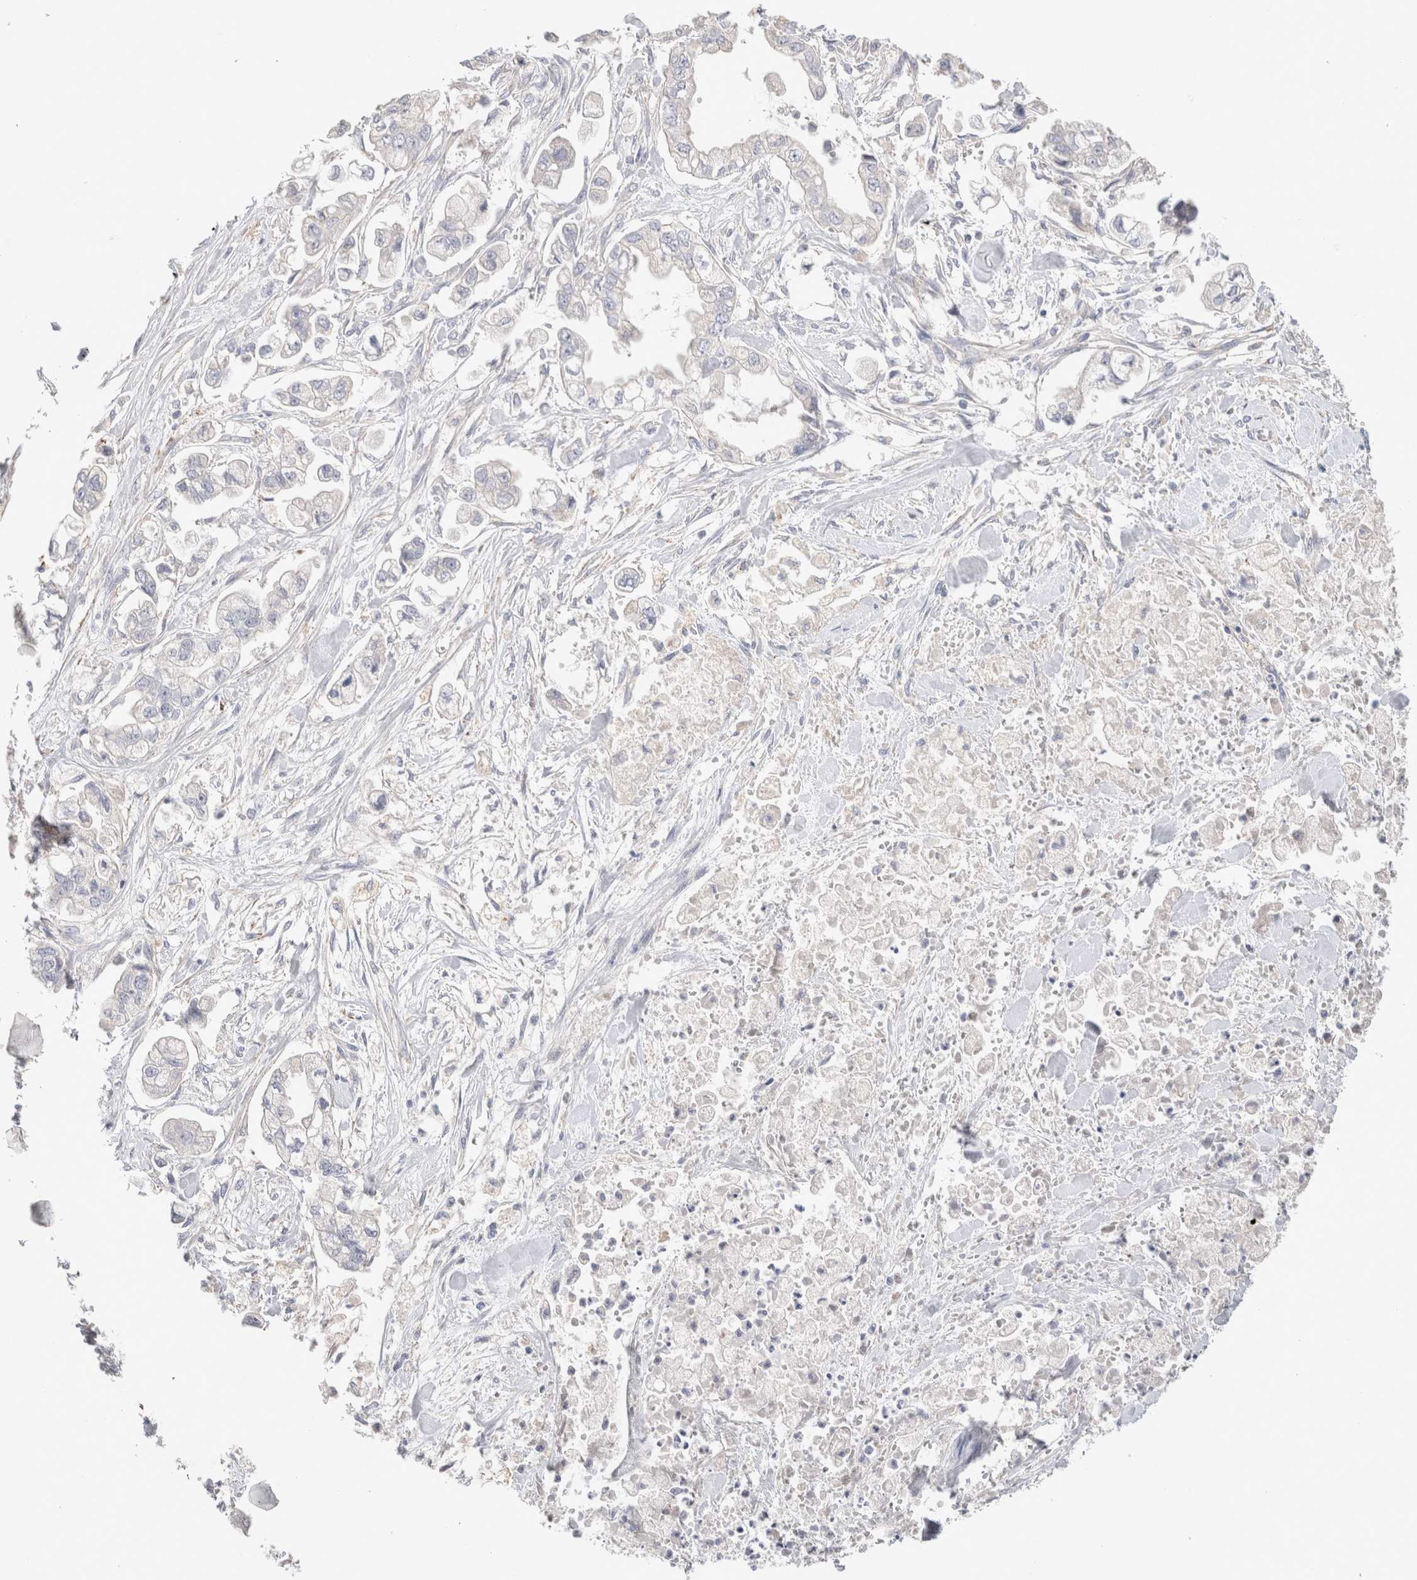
{"staining": {"intensity": "negative", "quantity": "none", "location": "none"}, "tissue": "stomach cancer", "cell_type": "Tumor cells", "image_type": "cancer", "snomed": [{"axis": "morphology", "description": "Normal tissue, NOS"}, {"axis": "morphology", "description": "Adenocarcinoma, NOS"}, {"axis": "topography", "description": "Stomach"}], "caption": "A micrograph of human stomach cancer (adenocarcinoma) is negative for staining in tumor cells.", "gene": "HPGDS", "patient": {"sex": "male", "age": 62}}